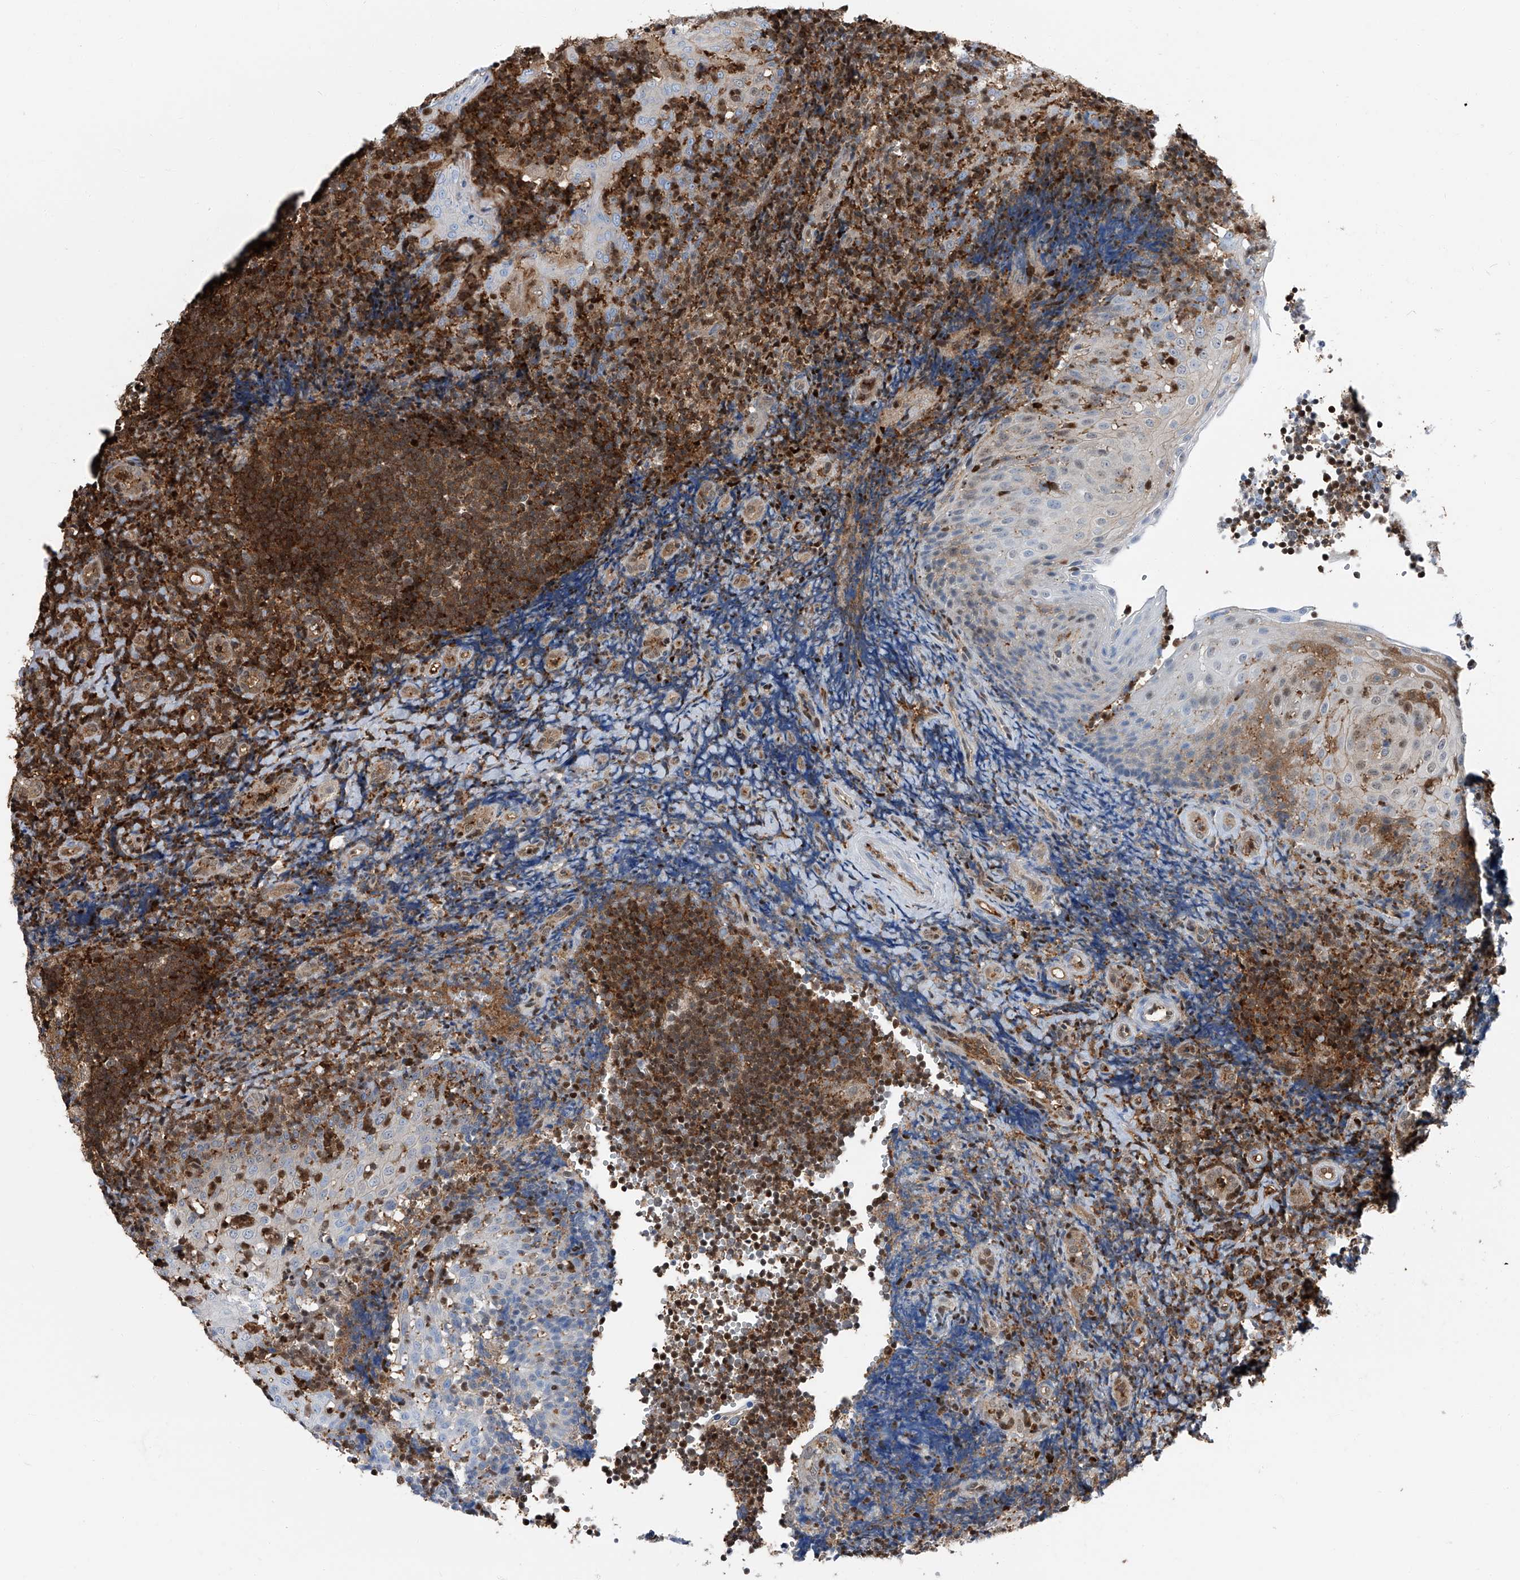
{"staining": {"intensity": "moderate", "quantity": ">75%", "location": "cytoplasmic/membranous"}, "tissue": "tonsil", "cell_type": "Germinal center cells", "image_type": "normal", "snomed": [{"axis": "morphology", "description": "Normal tissue, NOS"}, {"axis": "topography", "description": "Tonsil"}], "caption": "High-magnification brightfield microscopy of normal tonsil stained with DAB (3,3'-diaminobenzidine) (brown) and counterstained with hematoxylin (blue). germinal center cells exhibit moderate cytoplasmic/membranous positivity is present in approximately>75% of cells. The protein is shown in brown color, while the nuclei are stained blue.", "gene": "PSMB10", "patient": {"sex": "female", "age": 40}}